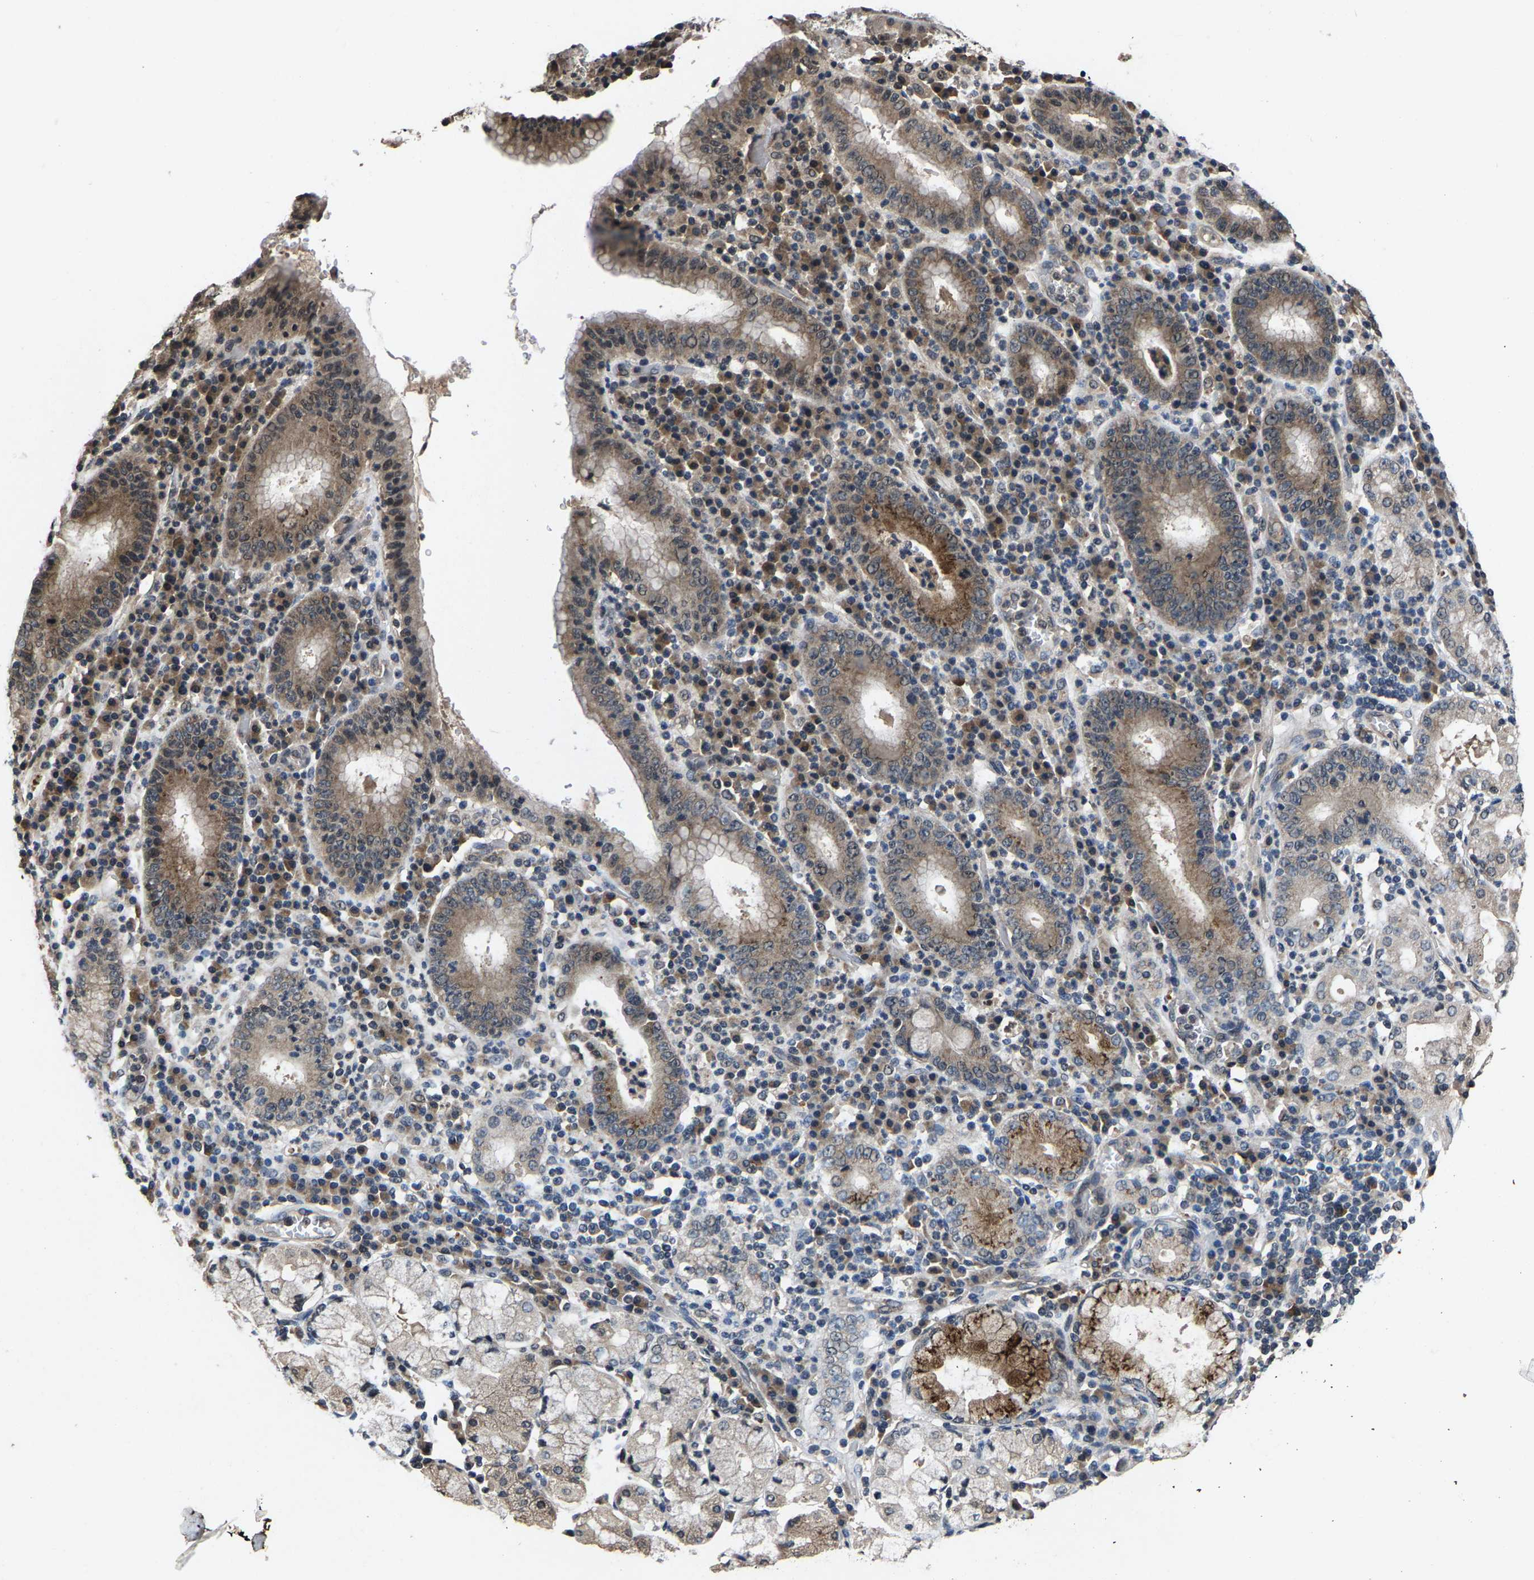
{"staining": {"intensity": "moderate", "quantity": ">75%", "location": "cytoplasmic/membranous,nuclear"}, "tissue": "stomach cancer", "cell_type": "Tumor cells", "image_type": "cancer", "snomed": [{"axis": "morphology", "description": "Adenocarcinoma, NOS"}, {"axis": "topography", "description": "Stomach"}], "caption": "High-power microscopy captured an immunohistochemistry histopathology image of stomach adenocarcinoma, revealing moderate cytoplasmic/membranous and nuclear expression in about >75% of tumor cells. The staining was performed using DAB to visualize the protein expression in brown, while the nuclei were stained in blue with hematoxylin (Magnification: 20x).", "gene": "HUWE1", "patient": {"sex": "male", "age": 82}}